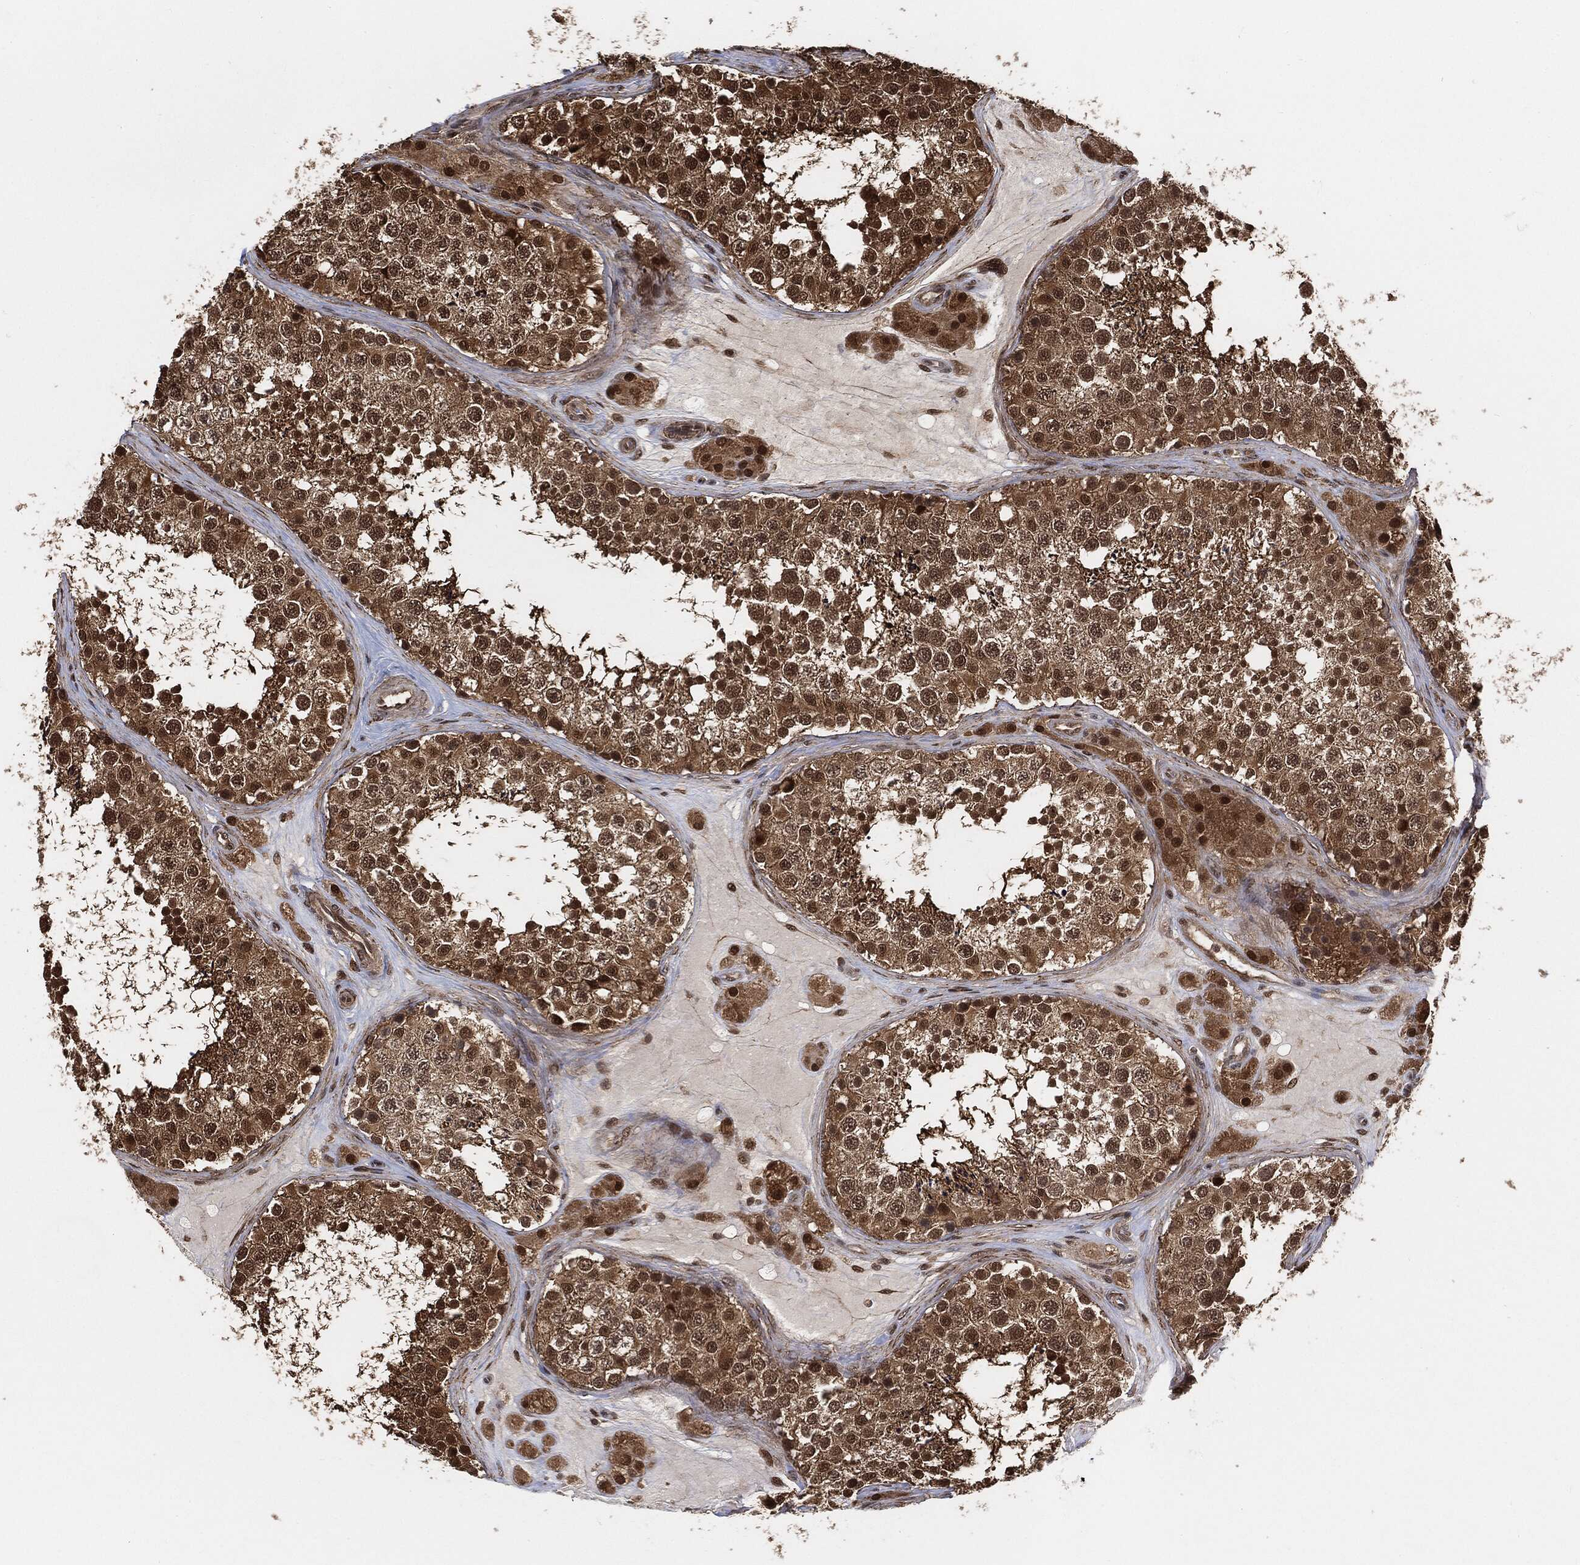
{"staining": {"intensity": "moderate", "quantity": ">75%", "location": "cytoplasmic/membranous,nuclear"}, "tissue": "testis", "cell_type": "Cells in seminiferous ducts", "image_type": "normal", "snomed": [{"axis": "morphology", "description": "Normal tissue, NOS"}, {"axis": "topography", "description": "Testis"}], "caption": "The photomicrograph reveals immunohistochemical staining of unremarkable testis. There is moderate cytoplasmic/membranous,nuclear positivity is seen in approximately >75% of cells in seminiferous ducts. The staining was performed using DAB (3,3'-diaminobenzidine), with brown indicating positive protein expression. Nuclei are stained blue with hematoxylin.", "gene": "CUTA", "patient": {"sex": "male", "age": 41}}